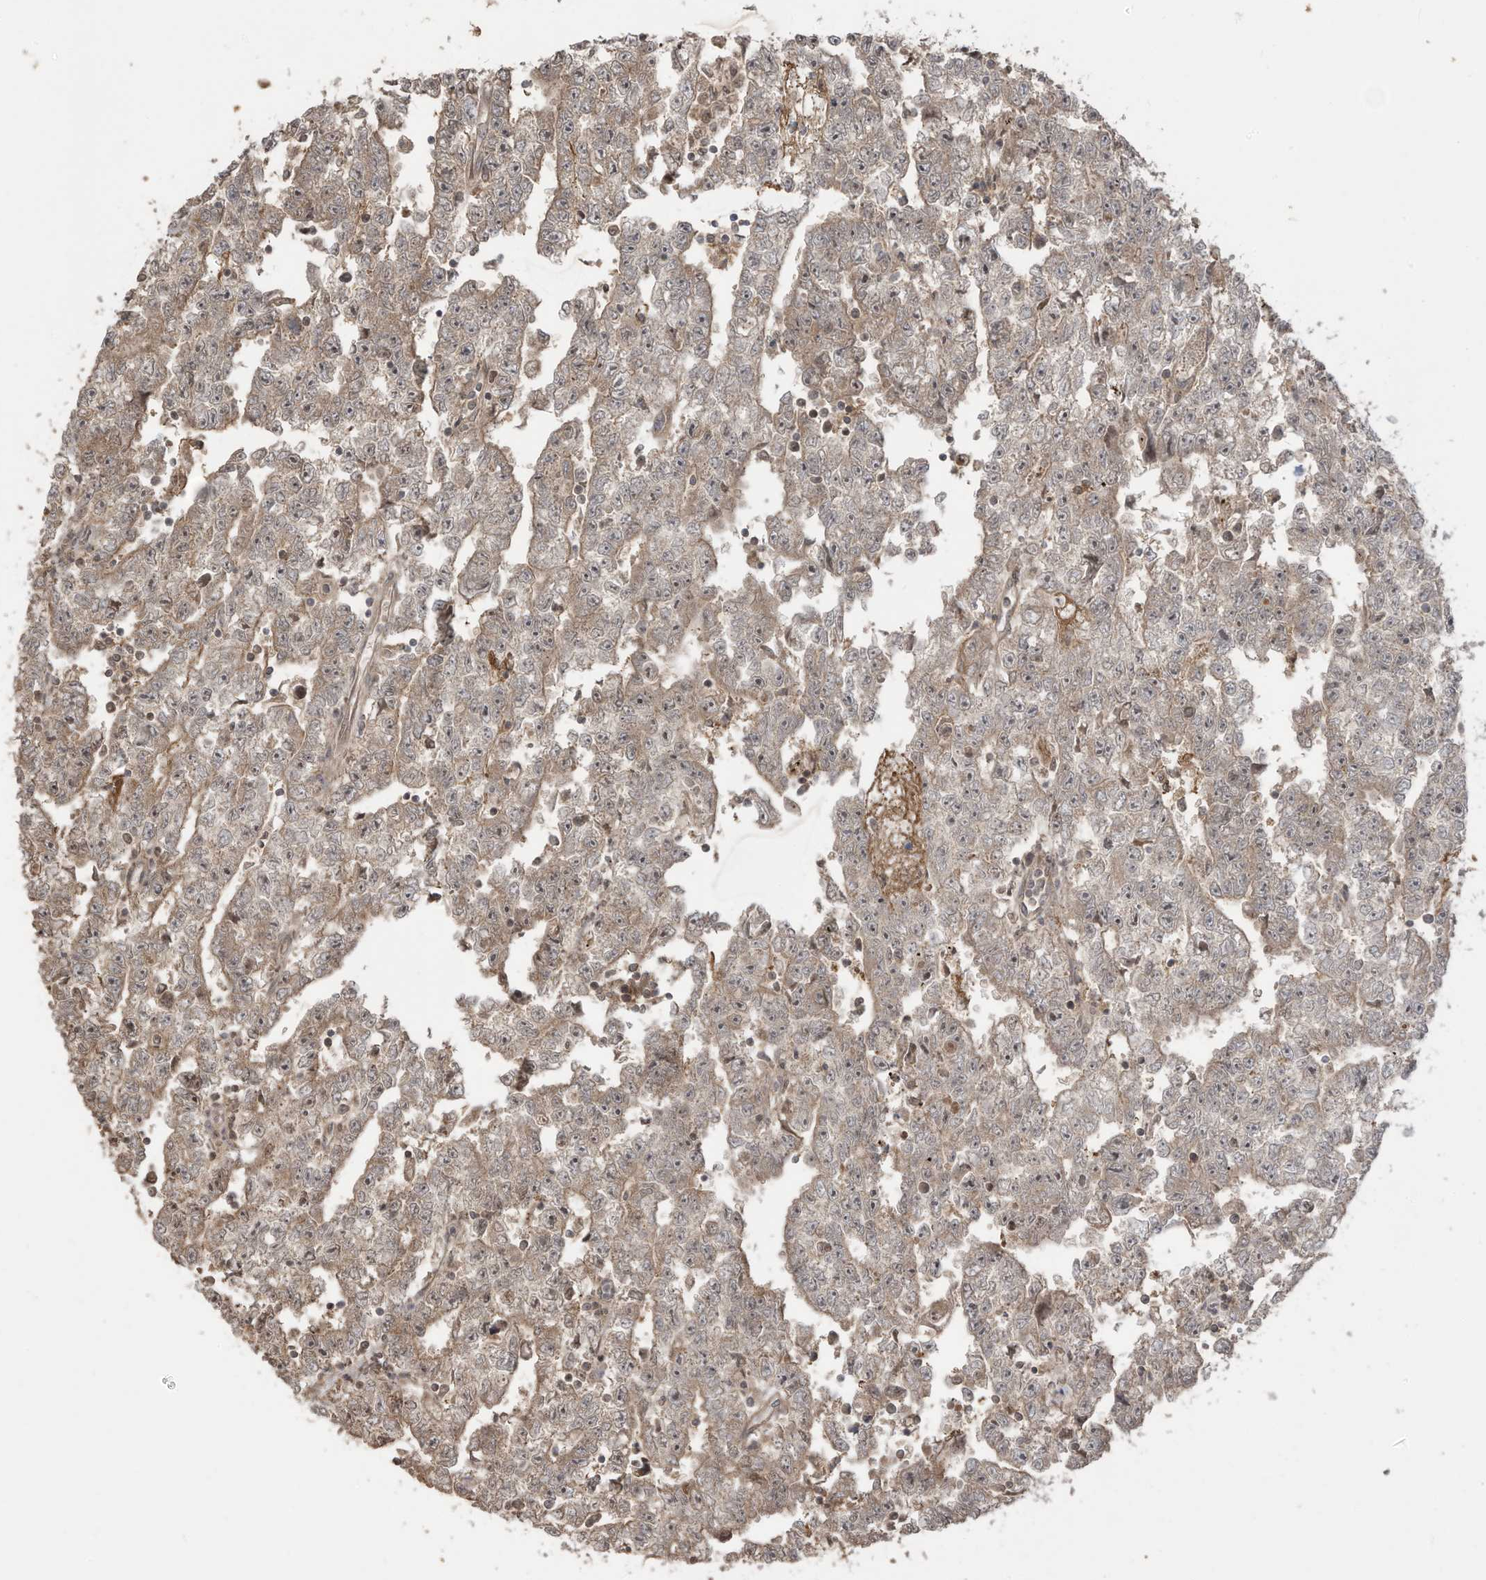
{"staining": {"intensity": "weak", "quantity": ">75%", "location": "cytoplasmic/membranous"}, "tissue": "testis cancer", "cell_type": "Tumor cells", "image_type": "cancer", "snomed": [{"axis": "morphology", "description": "Carcinoma, Embryonal, NOS"}, {"axis": "topography", "description": "Testis"}], "caption": "Protein staining reveals weak cytoplasmic/membranous staining in about >75% of tumor cells in embryonal carcinoma (testis).", "gene": "CARF", "patient": {"sex": "male", "age": 25}}